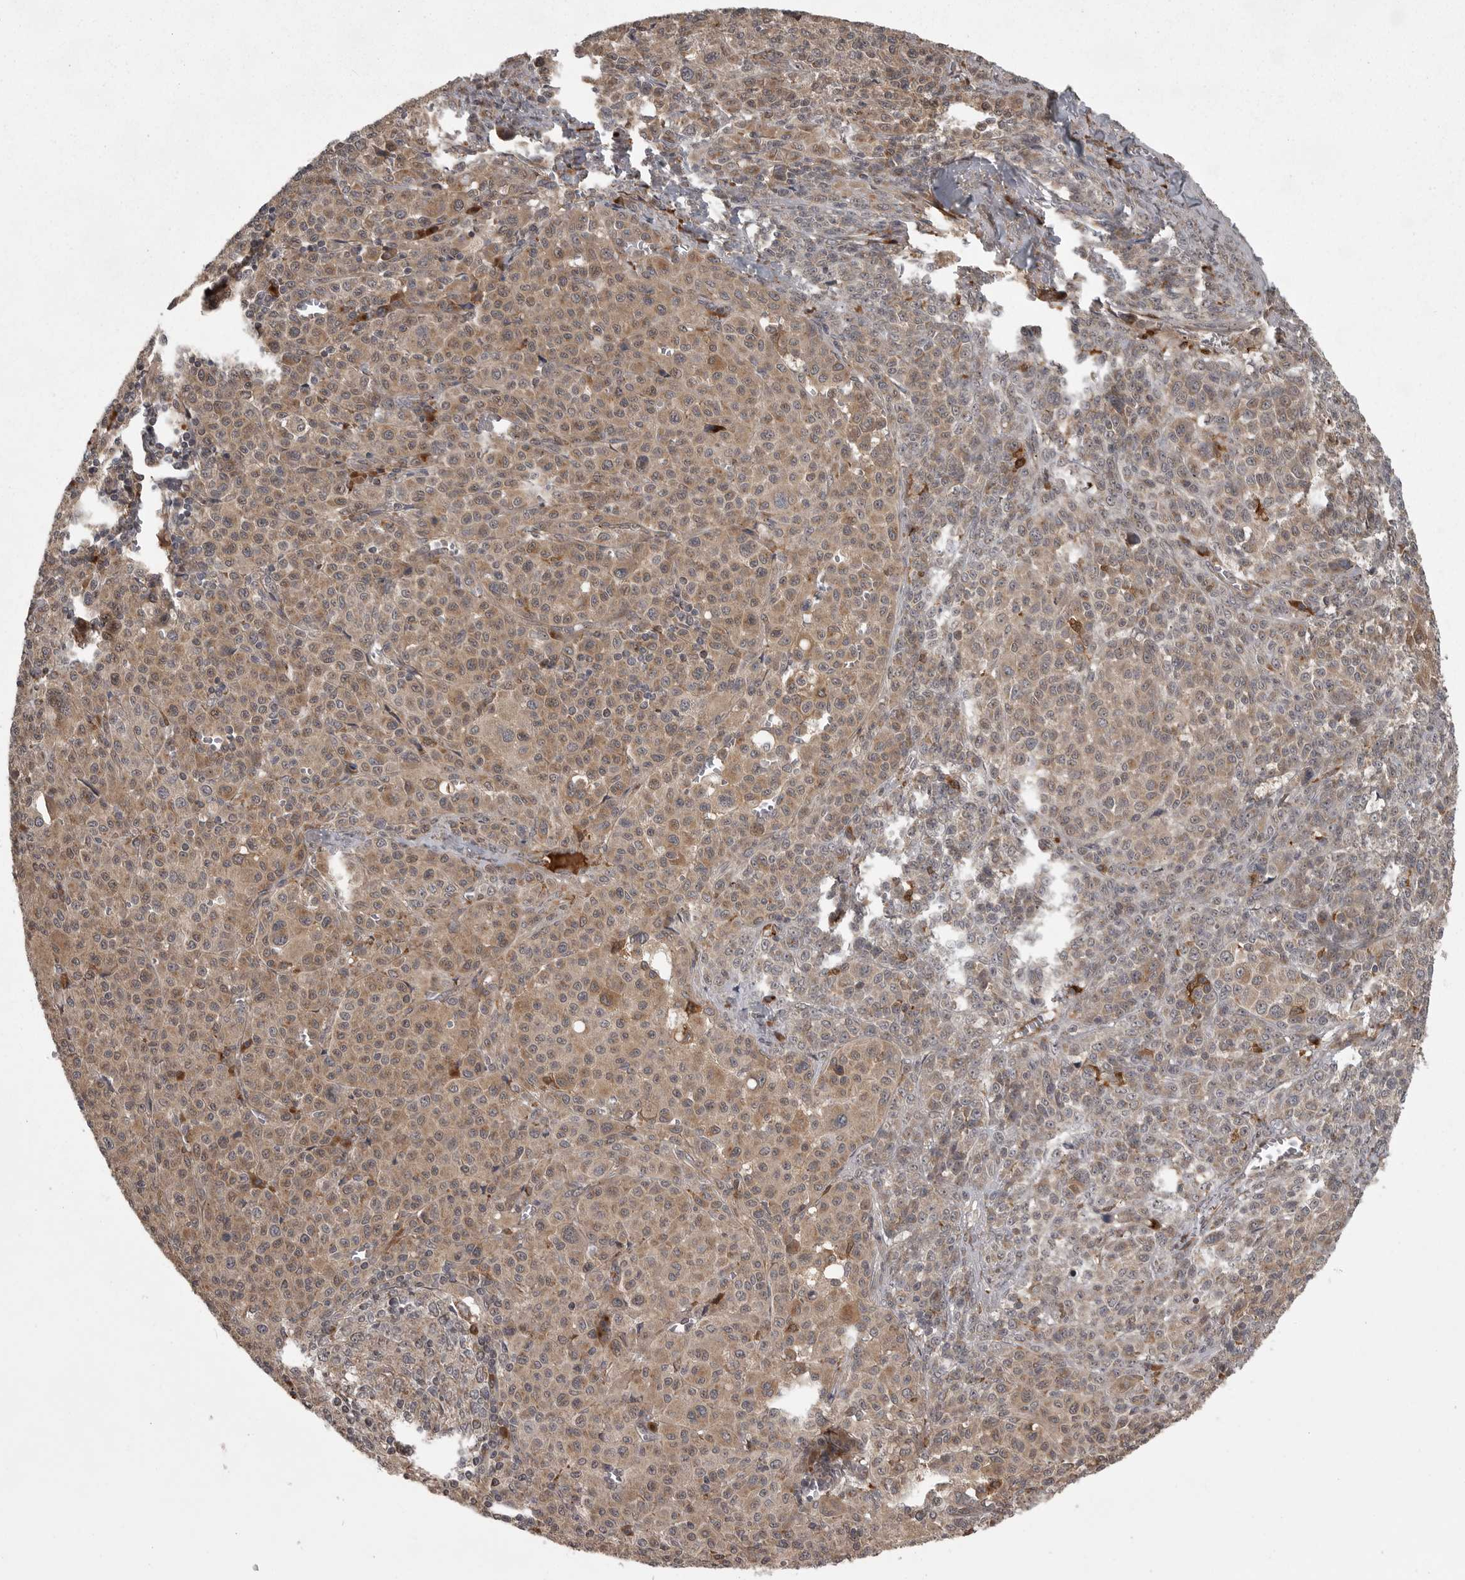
{"staining": {"intensity": "moderate", "quantity": ">75%", "location": "cytoplasmic/membranous"}, "tissue": "melanoma", "cell_type": "Tumor cells", "image_type": "cancer", "snomed": [{"axis": "morphology", "description": "Malignant melanoma, Metastatic site"}, {"axis": "topography", "description": "Skin"}], "caption": "This is an image of IHC staining of malignant melanoma (metastatic site), which shows moderate staining in the cytoplasmic/membranous of tumor cells.", "gene": "GPR31", "patient": {"sex": "female", "age": 74}}